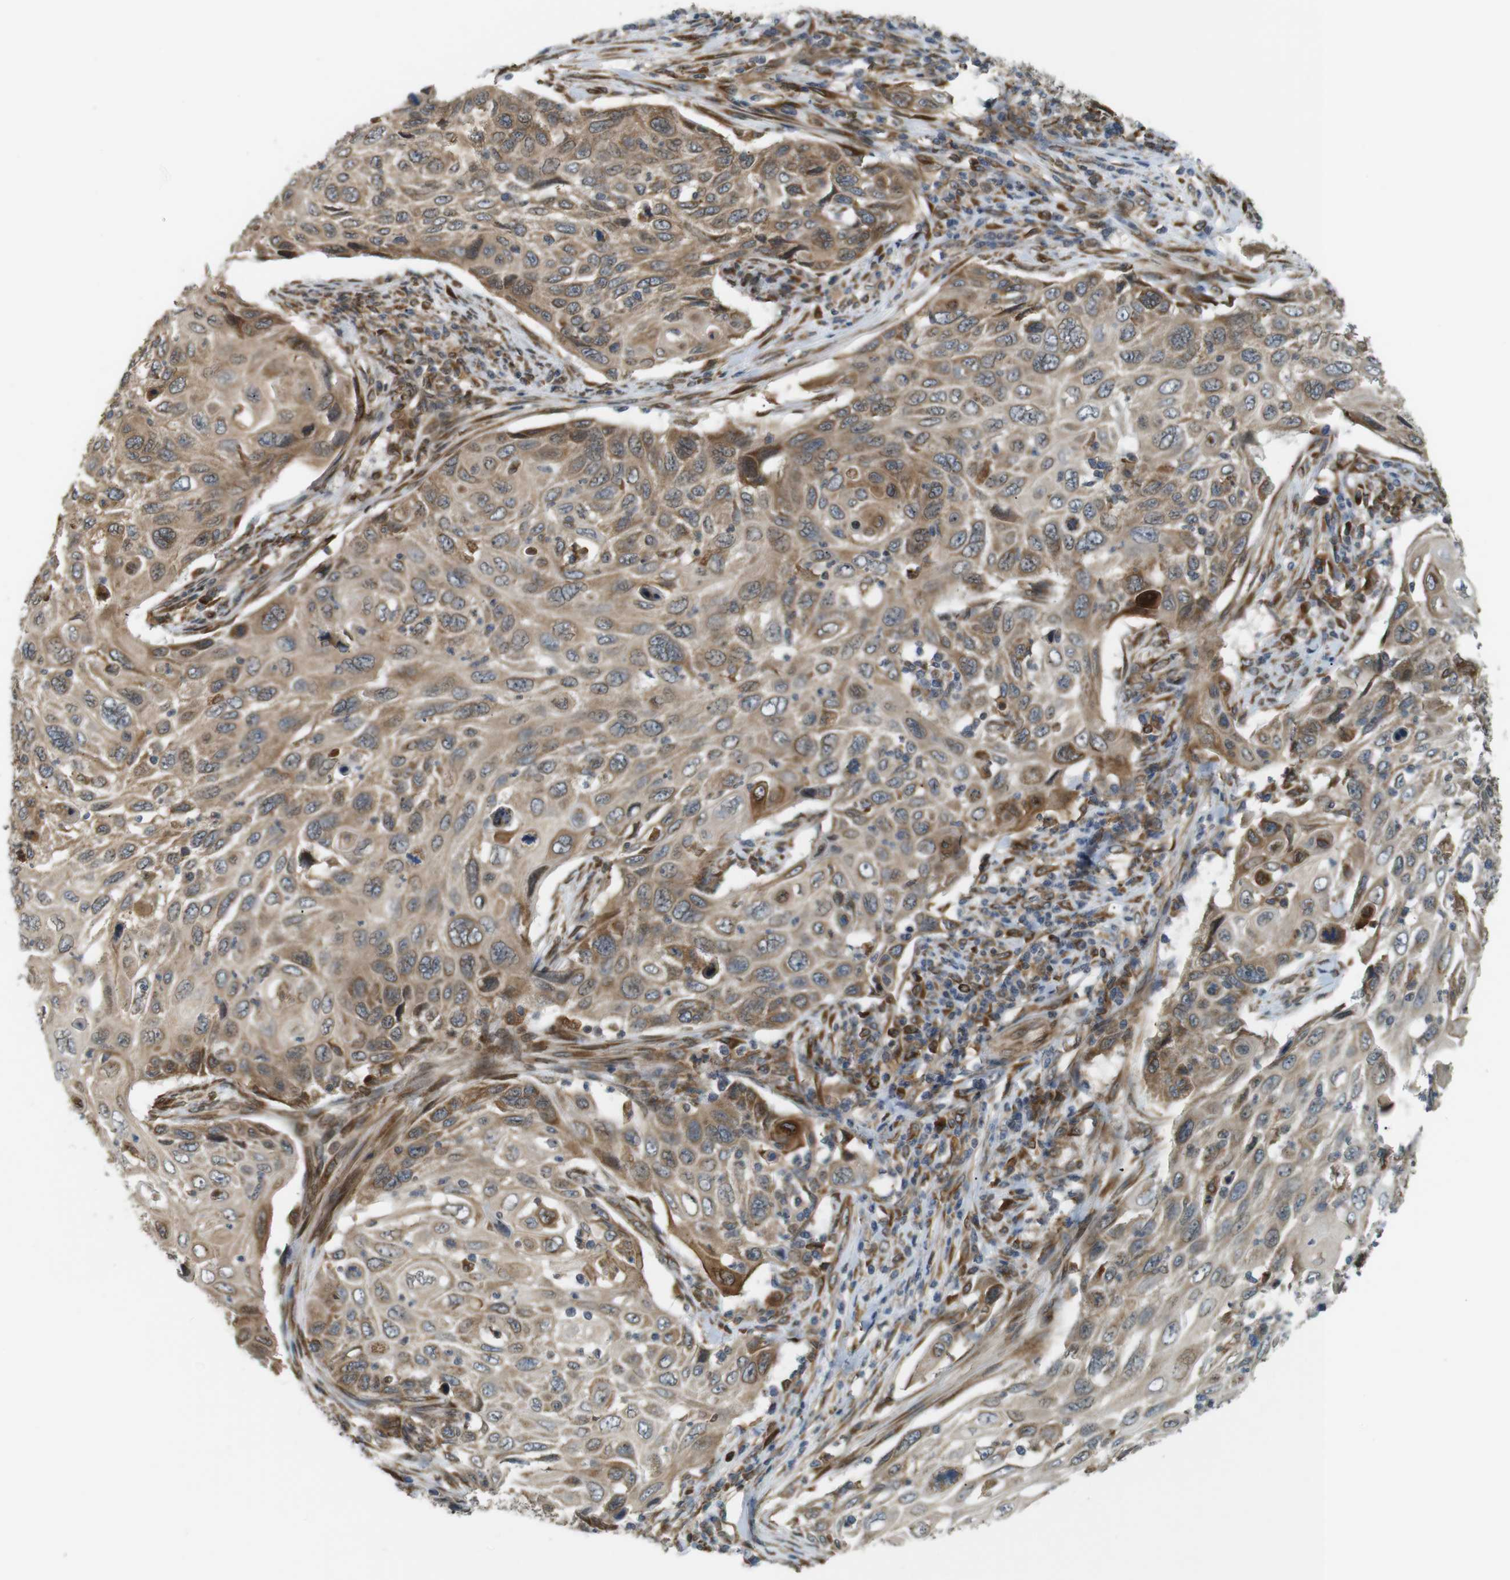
{"staining": {"intensity": "moderate", "quantity": "25%-75%", "location": "cytoplasmic/membranous"}, "tissue": "cervical cancer", "cell_type": "Tumor cells", "image_type": "cancer", "snomed": [{"axis": "morphology", "description": "Squamous cell carcinoma, NOS"}, {"axis": "topography", "description": "Cervix"}], "caption": "This is an image of immunohistochemistry (IHC) staining of cervical cancer, which shows moderate staining in the cytoplasmic/membranous of tumor cells.", "gene": "TMED4", "patient": {"sex": "female", "age": 70}}